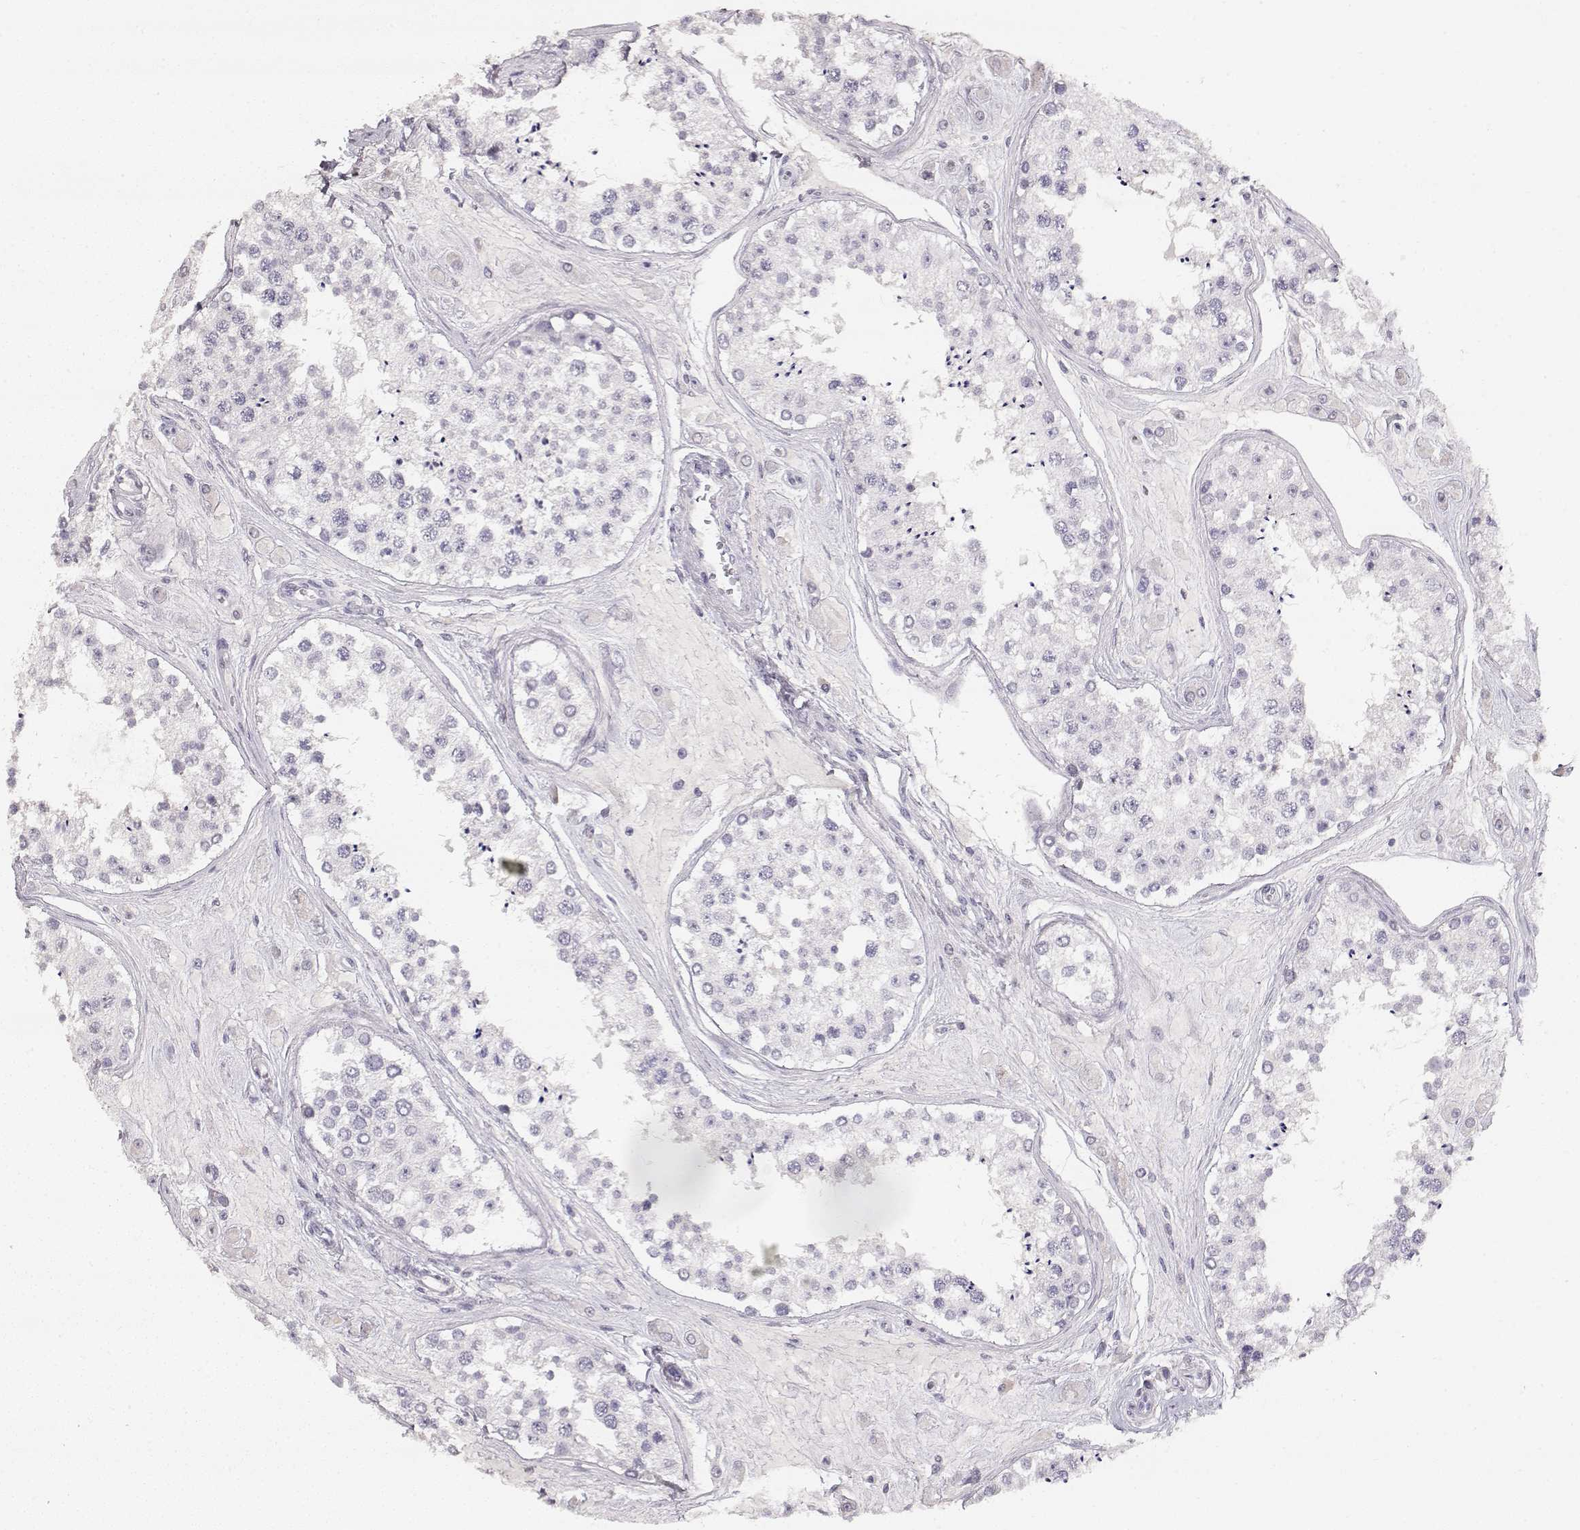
{"staining": {"intensity": "negative", "quantity": "none", "location": "none"}, "tissue": "testis", "cell_type": "Cells in seminiferous ducts", "image_type": "normal", "snomed": [{"axis": "morphology", "description": "Normal tissue, NOS"}, {"axis": "topography", "description": "Testis"}], "caption": "The micrograph demonstrates no staining of cells in seminiferous ducts in normal testis.", "gene": "TPH2", "patient": {"sex": "male", "age": 25}}